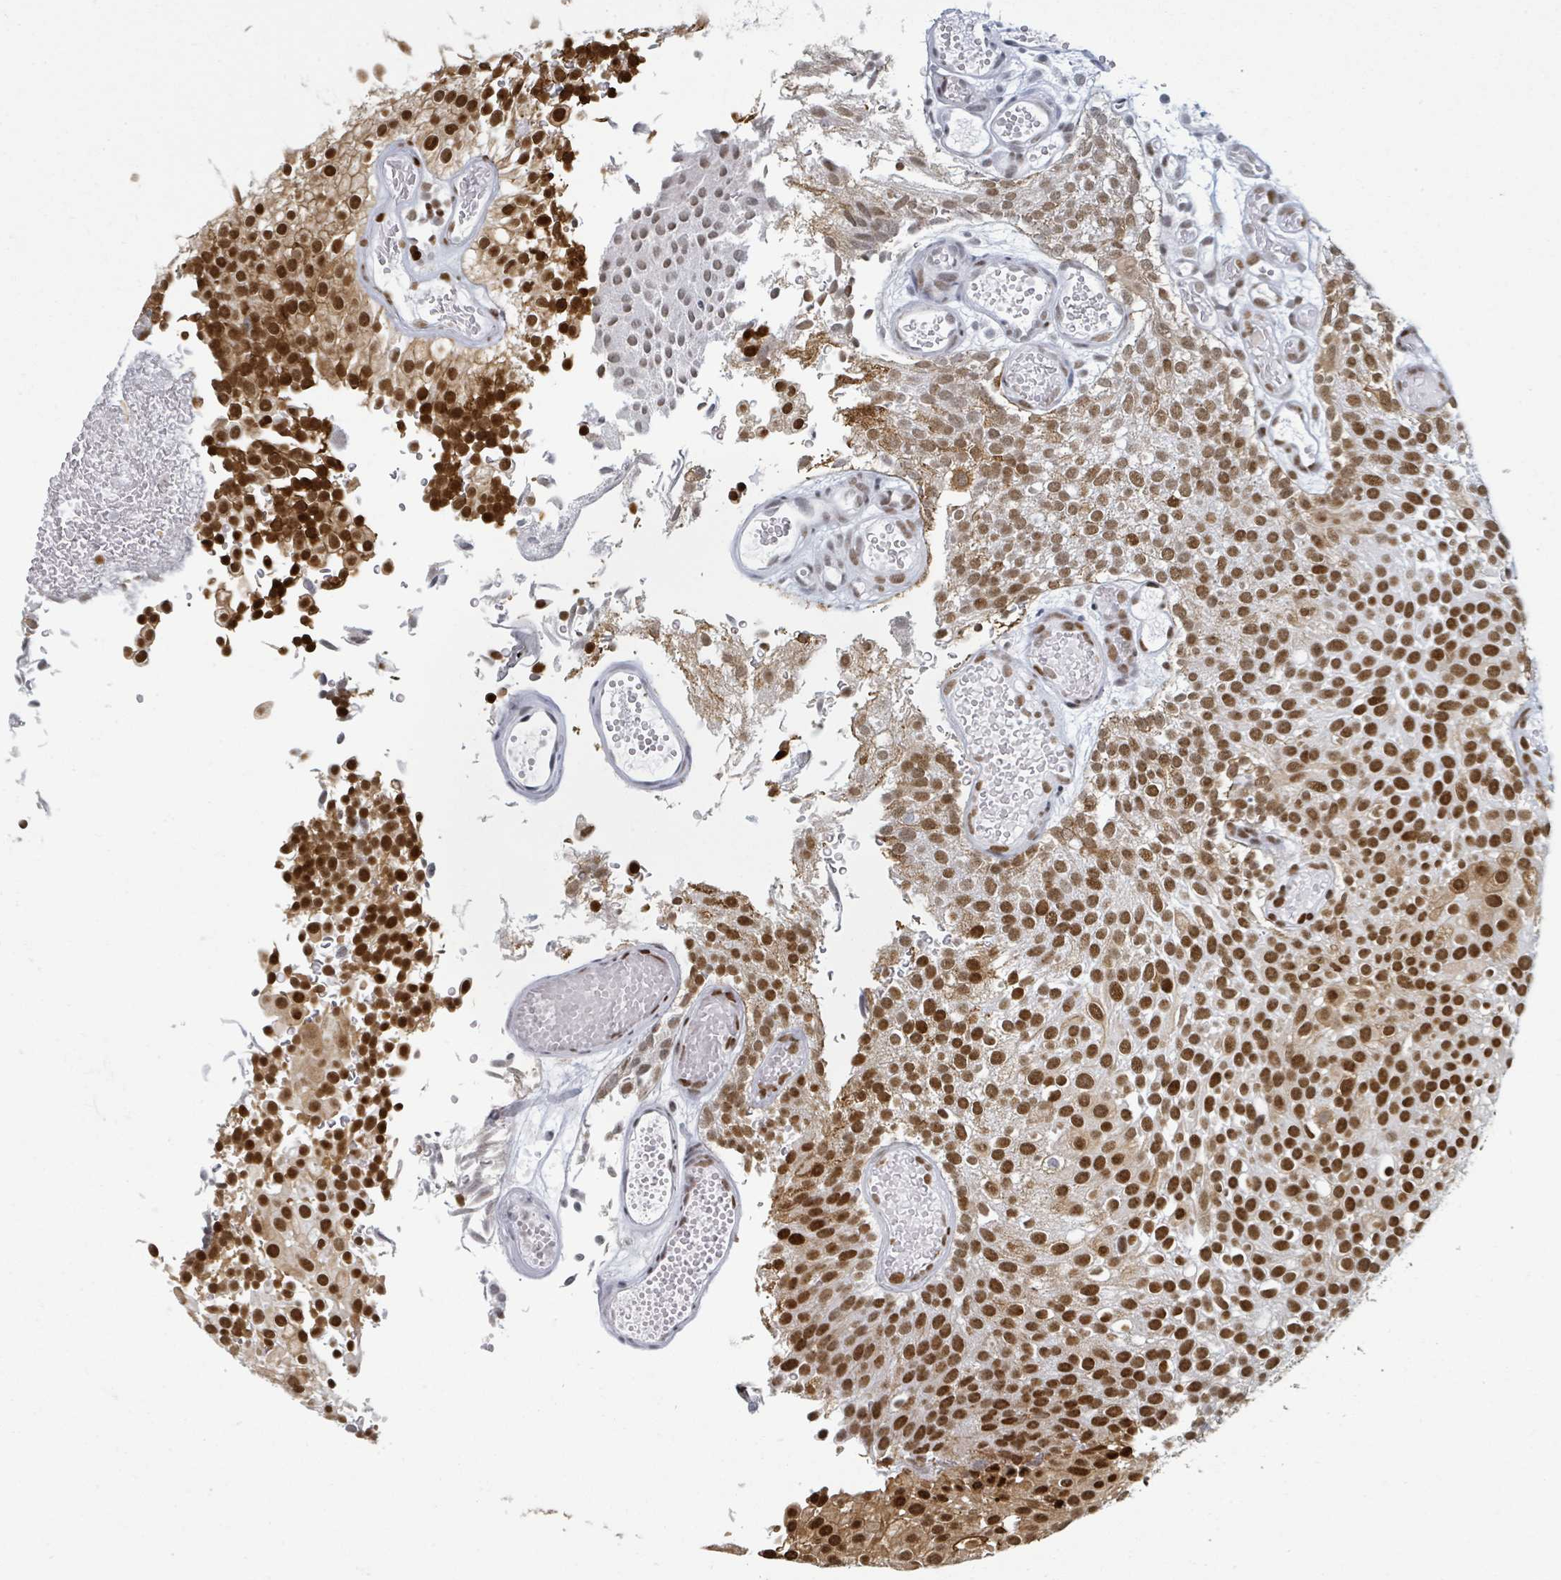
{"staining": {"intensity": "strong", "quantity": ">75%", "location": "nuclear"}, "tissue": "urothelial cancer", "cell_type": "Tumor cells", "image_type": "cancer", "snomed": [{"axis": "morphology", "description": "Urothelial carcinoma, Low grade"}, {"axis": "topography", "description": "Urinary bladder"}], "caption": "Protein staining of urothelial carcinoma (low-grade) tissue displays strong nuclear positivity in about >75% of tumor cells. (IHC, brightfield microscopy, high magnification).", "gene": "DHX16", "patient": {"sex": "male", "age": 78}}